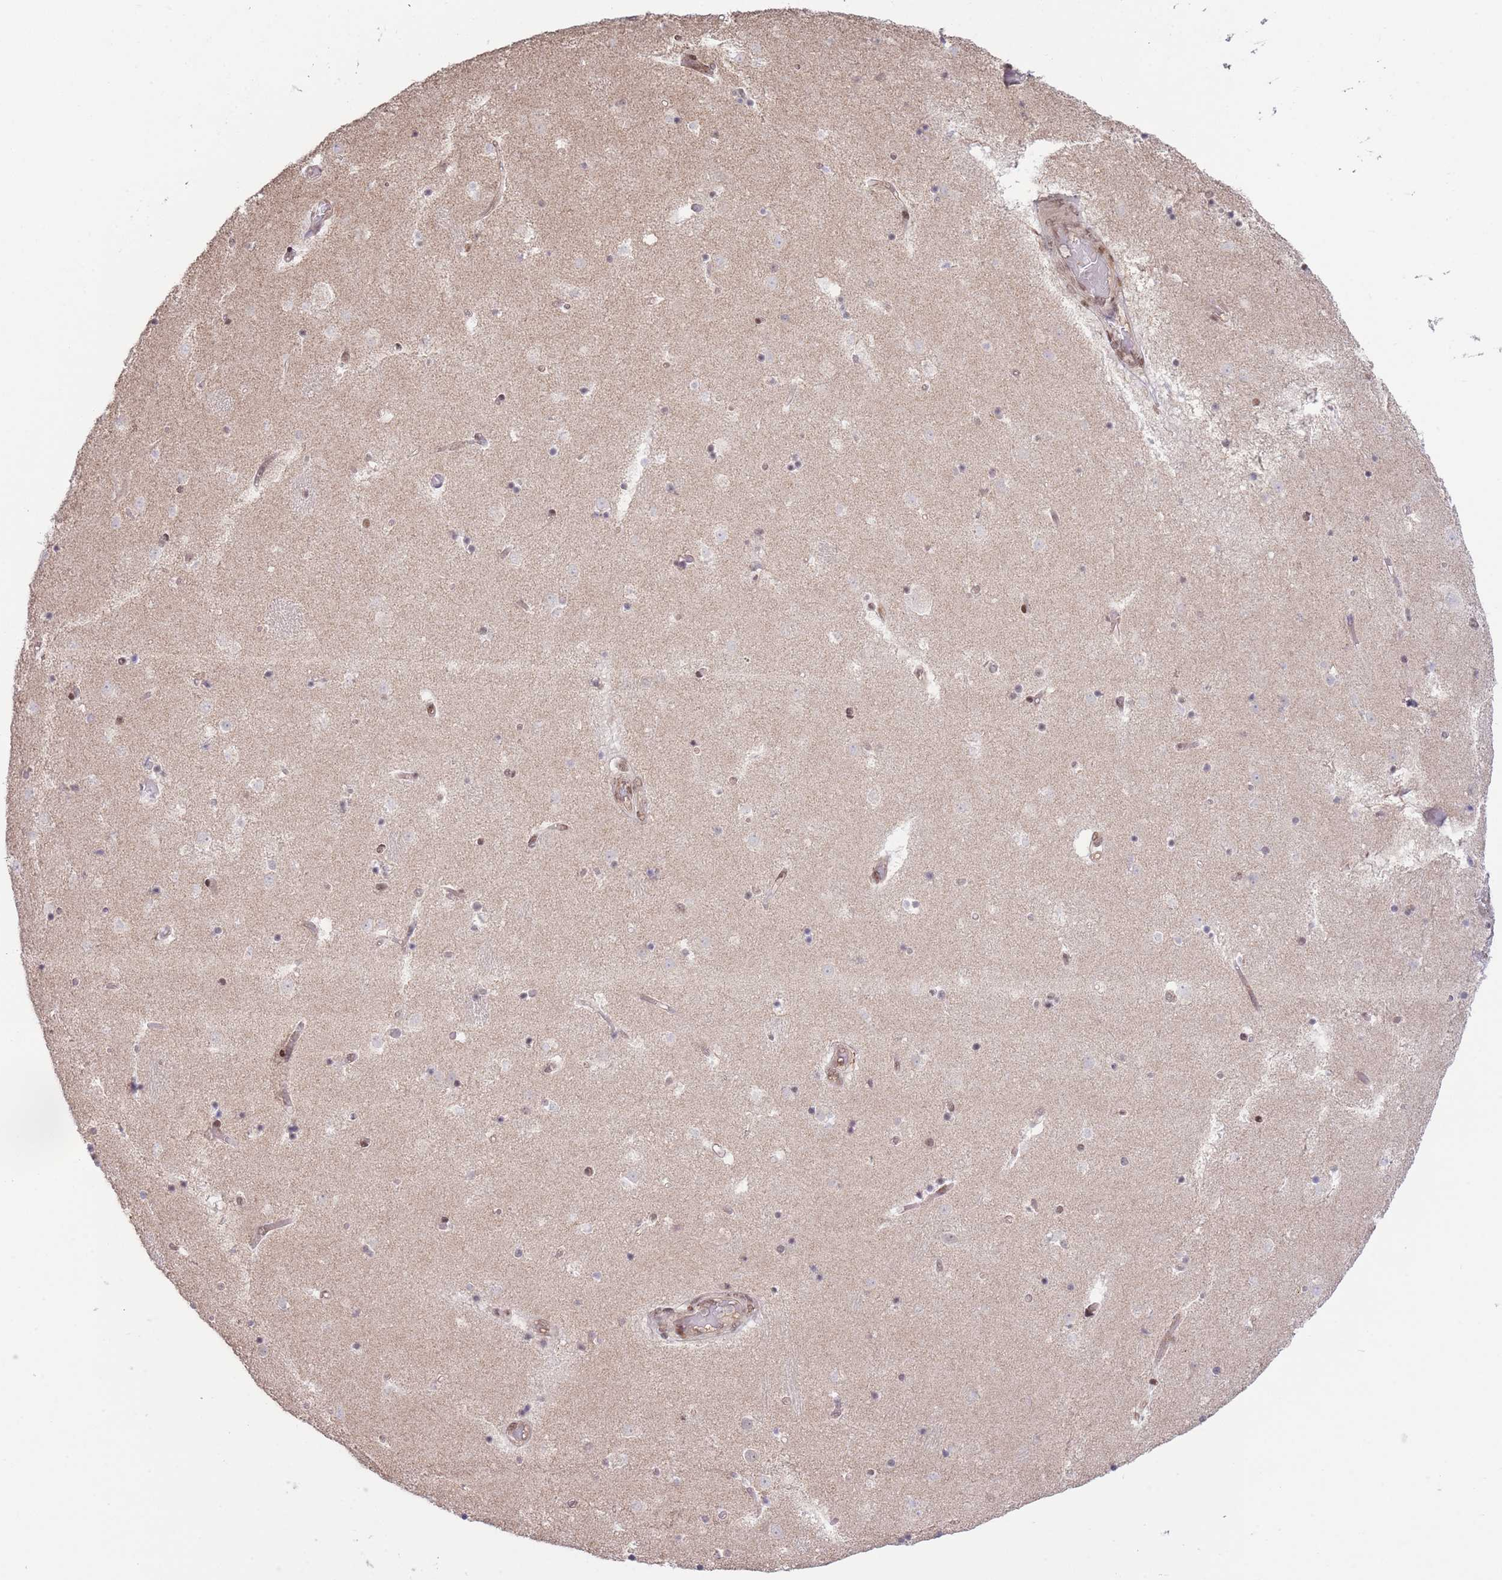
{"staining": {"intensity": "moderate", "quantity": "<25%", "location": "nuclear"}, "tissue": "caudate", "cell_type": "Glial cells", "image_type": "normal", "snomed": [{"axis": "morphology", "description": "Normal tissue, NOS"}, {"axis": "topography", "description": "Lateral ventricle wall"}], "caption": "Benign caudate was stained to show a protein in brown. There is low levels of moderate nuclear positivity in approximately <25% of glial cells.", "gene": "CARD8", "patient": {"sex": "female", "age": 52}}